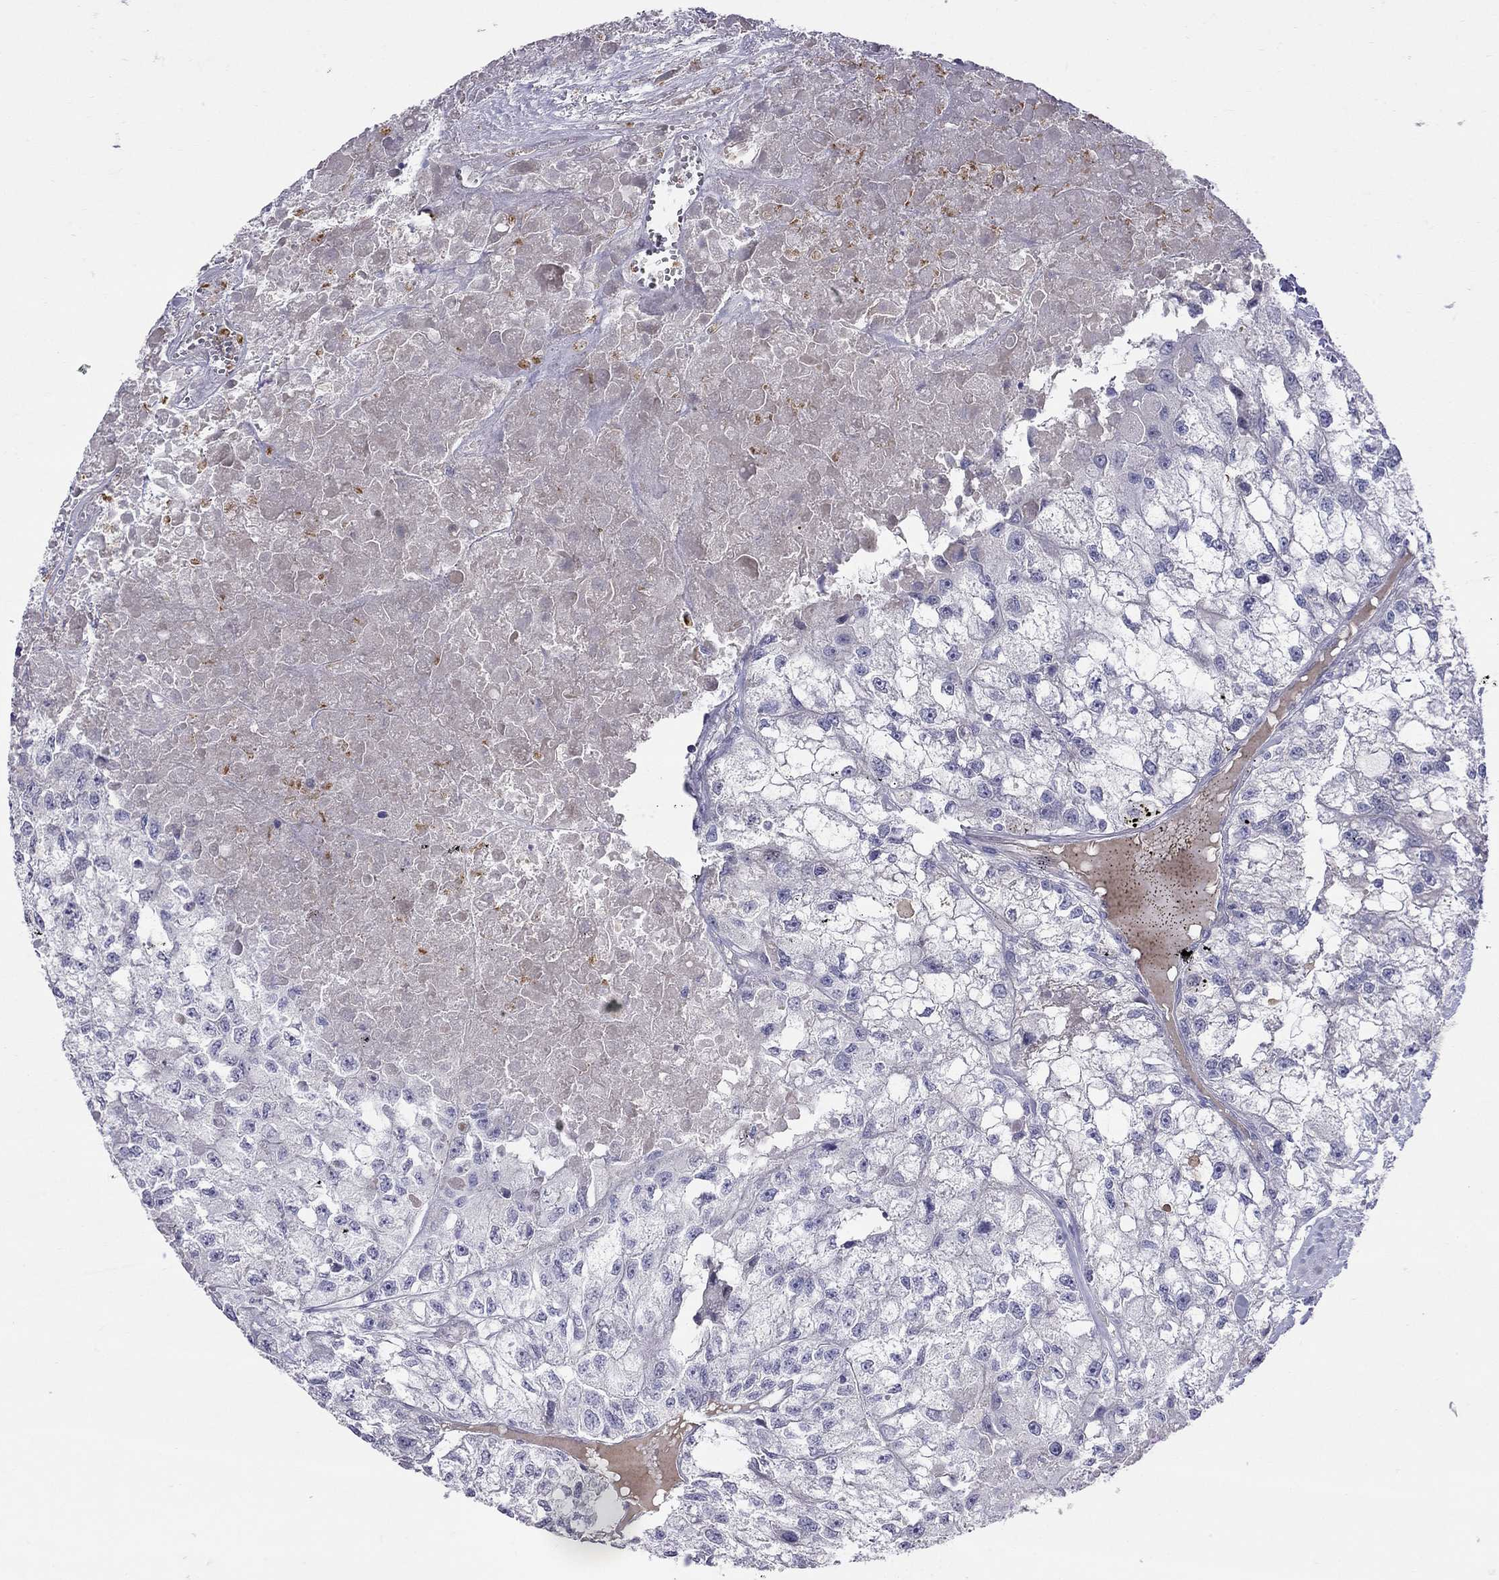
{"staining": {"intensity": "negative", "quantity": "none", "location": "none"}, "tissue": "renal cancer", "cell_type": "Tumor cells", "image_type": "cancer", "snomed": [{"axis": "morphology", "description": "Adenocarcinoma, NOS"}, {"axis": "topography", "description": "Kidney"}], "caption": "DAB immunohistochemical staining of human renal cancer (adenocarcinoma) reveals no significant expression in tumor cells. The staining is performed using DAB (3,3'-diaminobenzidine) brown chromogen with nuclei counter-stained in using hematoxylin.", "gene": "SPINT4", "patient": {"sex": "male", "age": 56}}